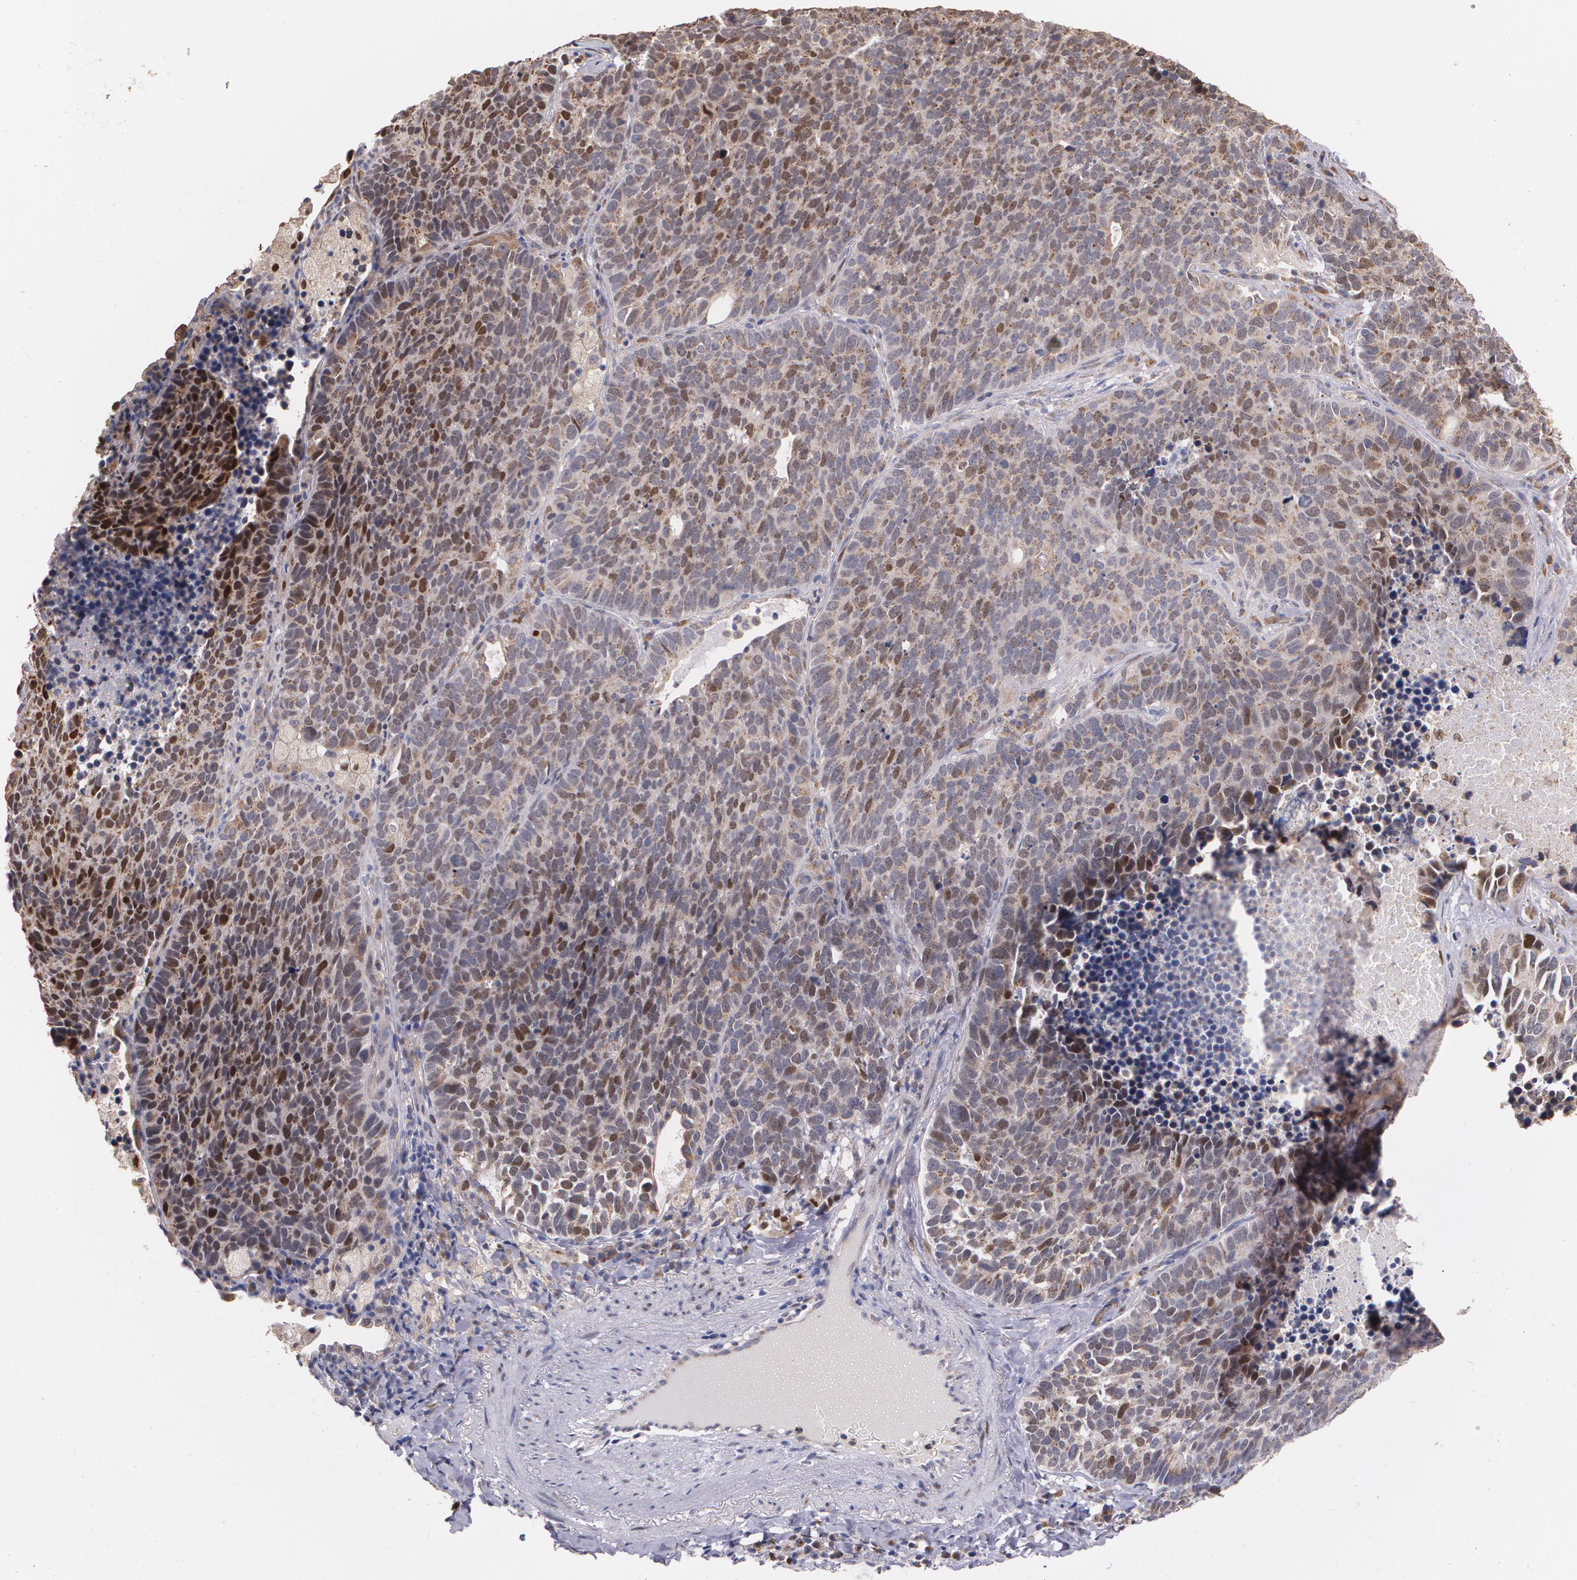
{"staining": {"intensity": "moderate", "quantity": "25%-75%", "location": "cytoplasmic/membranous,nuclear"}, "tissue": "lung cancer", "cell_type": "Tumor cells", "image_type": "cancer", "snomed": [{"axis": "morphology", "description": "Neoplasm, malignant, NOS"}, {"axis": "topography", "description": "Lung"}], "caption": "Immunohistochemistry (IHC) micrograph of neoplastic tissue: human lung neoplasm (malignant) stained using immunohistochemistry (IHC) displays medium levels of moderate protein expression localized specifically in the cytoplasmic/membranous and nuclear of tumor cells, appearing as a cytoplasmic/membranous and nuclear brown color.", "gene": "ATF3", "patient": {"sex": "female", "age": 75}}